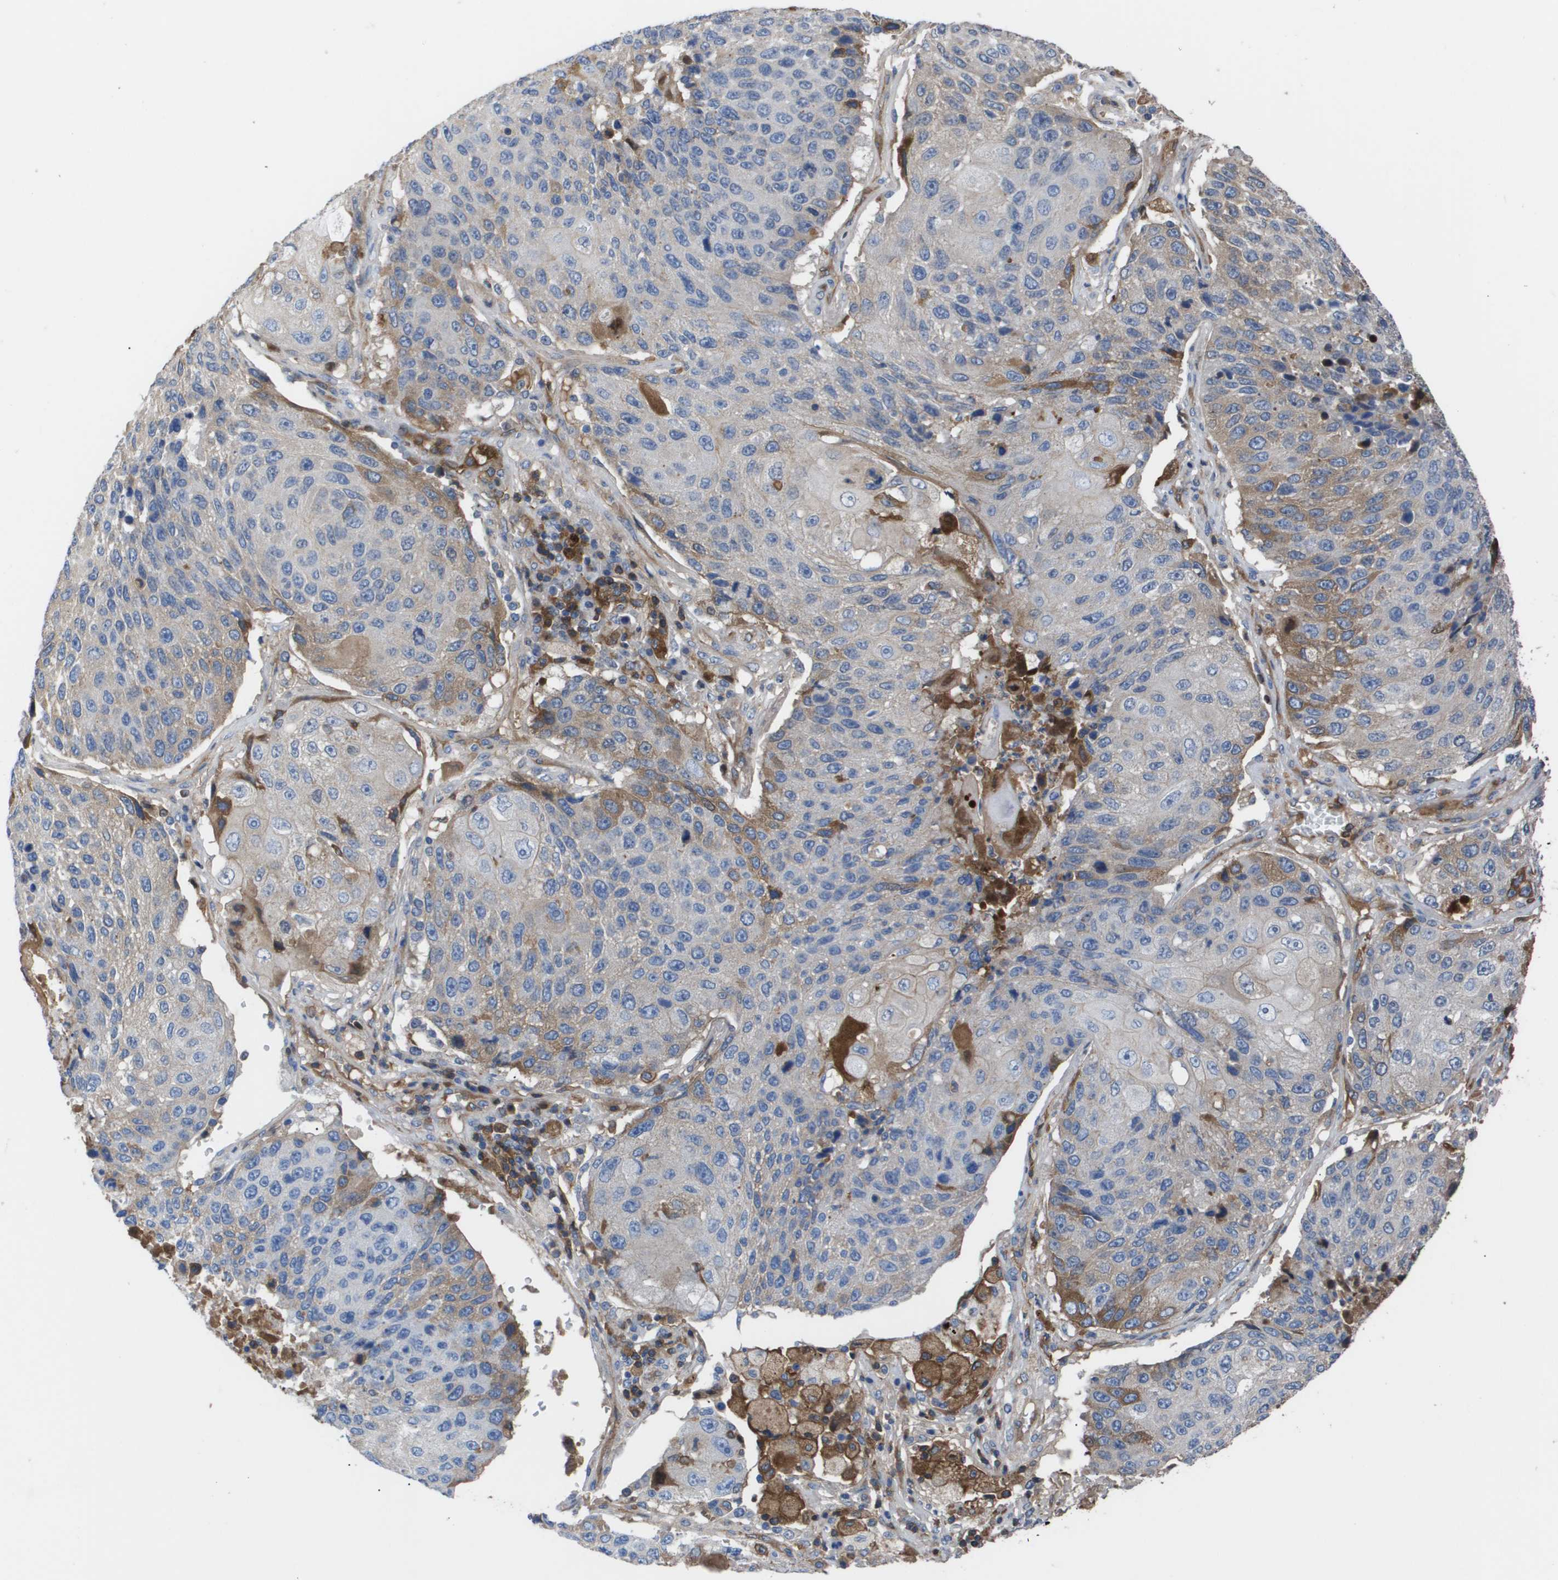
{"staining": {"intensity": "moderate", "quantity": "<25%", "location": "cytoplasmic/membranous"}, "tissue": "lung cancer", "cell_type": "Tumor cells", "image_type": "cancer", "snomed": [{"axis": "morphology", "description": "Squamous cell carcinoma, NOS"}, {"axis": "topography", "description": "Lung"}], "caption": "An immunohistochemistry micrograph of tumor tissue is shown. Protein staining in brown highlights moderate cytoplasmic/membranous positivity in lung squamous cell carcinoma within tumor cells.", "gene": "SERPINA6", "patient": {"sex": "male", "age": 61}}